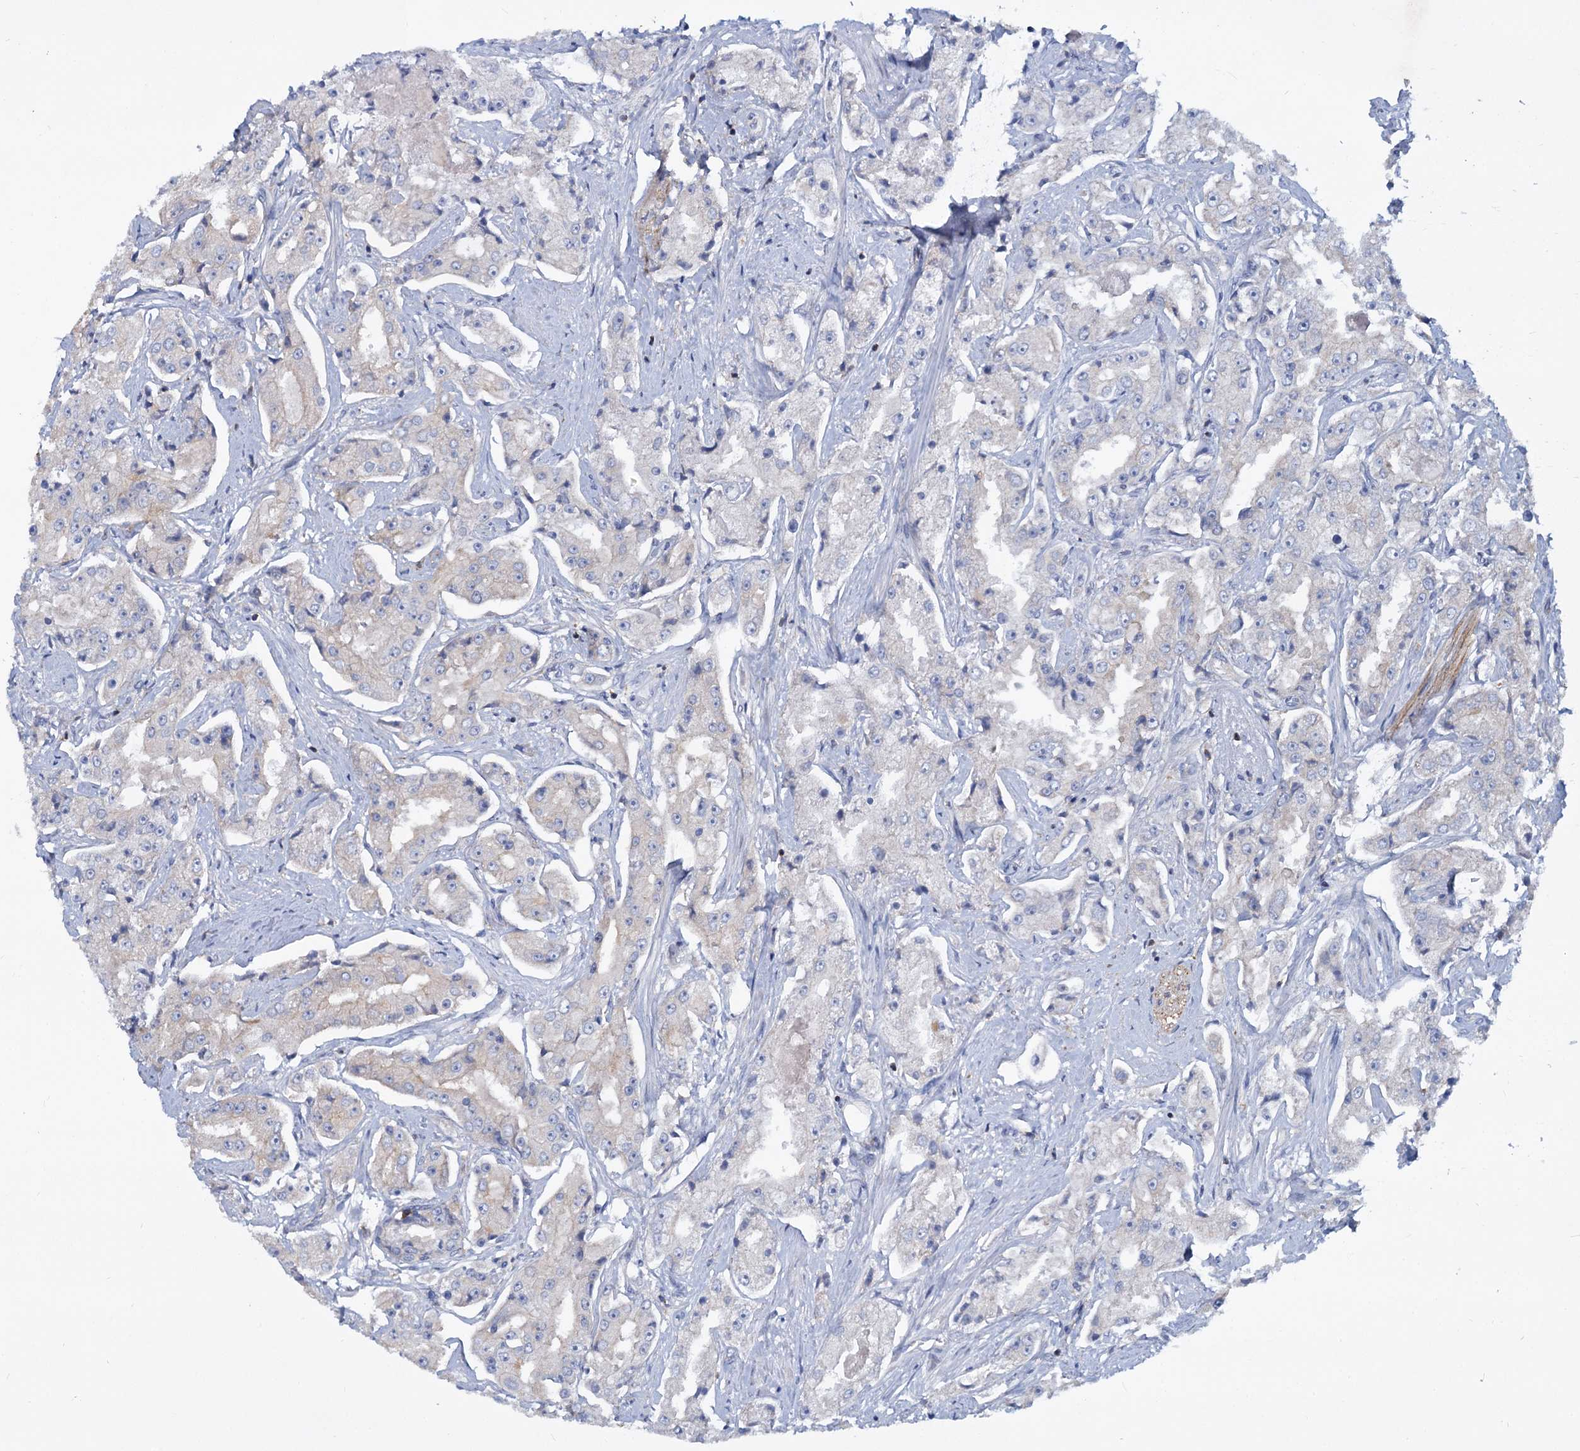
{"staining": {"intensity": "weak", "quantity": "25%-75%", "location": "cytoplasmic/membranous"}, "tissue": "prostate cancer", "cell_type": "Tumor cells", "image_type": "cancer", "snomed": [{"axis": "morphology", "description": "Adenocarcinoma, High grade"}, {"axis": "topography", "description": "Prostate"}], "caption": "A low amount of weak cytoplasmic/membranous expression is identified in about 25%-75% of tumor cells in prostate cancer (high-grade adenocarcinoma) tissue.", "gene": "LRCH4", "patient": {"sex": "male", "age": 73}}